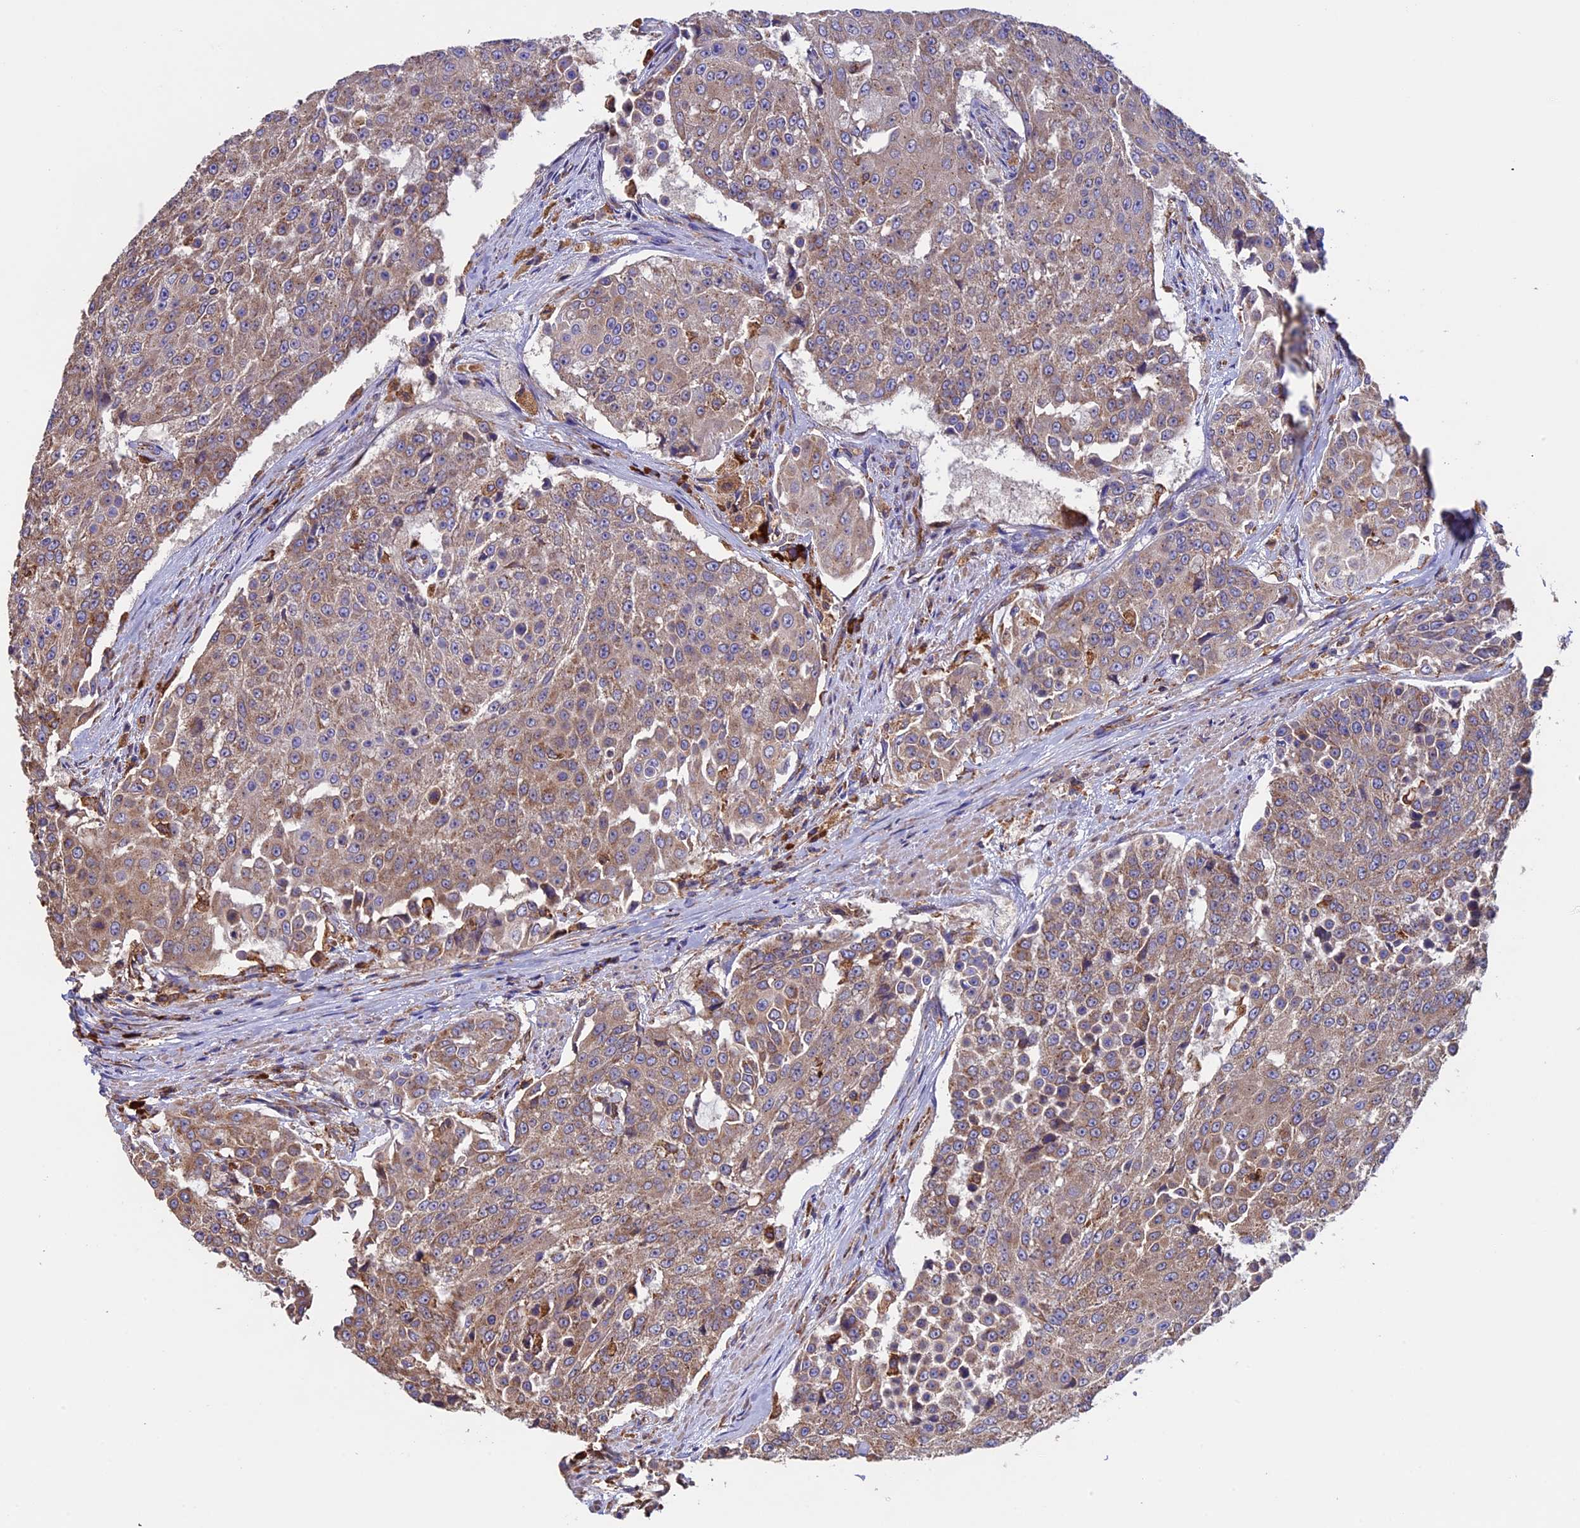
{"staining": {"intensity": "moderate", "quantity": ">75%", "location": "cytoplasmic/membranous"}, "tissue": "urothelial cancer", "cell_type": "Tumor cells", "image_type": "cancer", "snomed": [{"axis": "morphology", "description": "Urothelial carcinoma, High grade"}, {"axis": "topography", "description": "Urinary bladder"}], "caption": "Immunohistochemistry (IHC) of human urothelial cancer shows medium levels of moderate cytoplasmic/membranous positivity in approximately >75% of tumor cells. (DAB (3,3'-diaminobenzidine) IHC with brightfield microscopy, high magnification).", "gene": "BTBD3", "patient": {"sex": "female", "age": 63}}